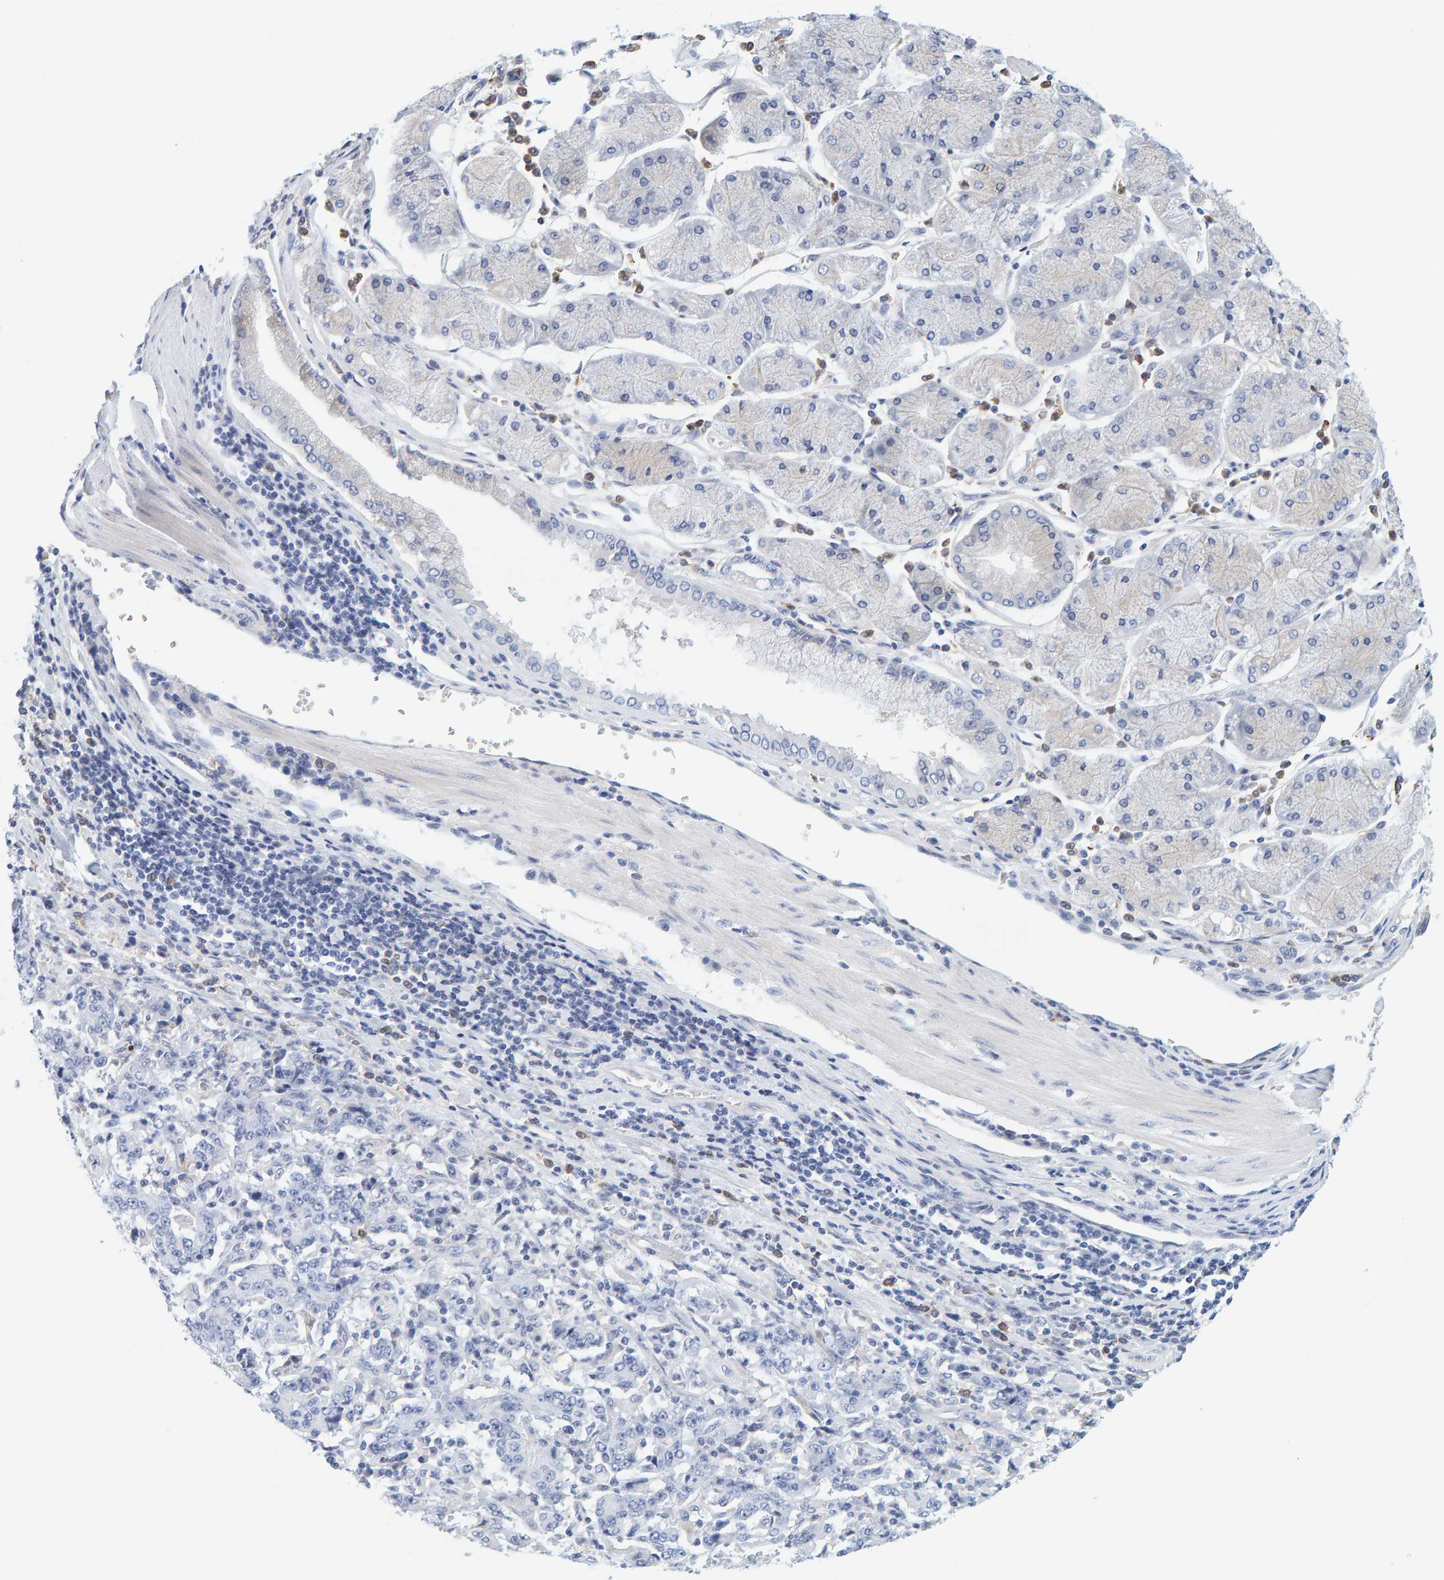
{"staining": {"intensity": "negative", "quantity": "none", "location": "none"}, "tissue": "stomach cancer", "cell_type": "Tumor cells", "image_type": "cancer", "snomed": [{"axis": "morphology", "description": "Normal tissue, NOS"}, {"axis": "morphology", "description": "Adenocarcinoma, NOS"}, {"axis": "topography", "description": "Stomach, upper"}, {"axis": "topography", "description": "Stomach"}], "caption": "Tumor cells show no significant protein positivity in adenocarcinoma (stomach). (DAB immunohistochemistry (IHC), high magnification).", "gene": "MOG", "patient": {"sex": "male", "age": 59}}